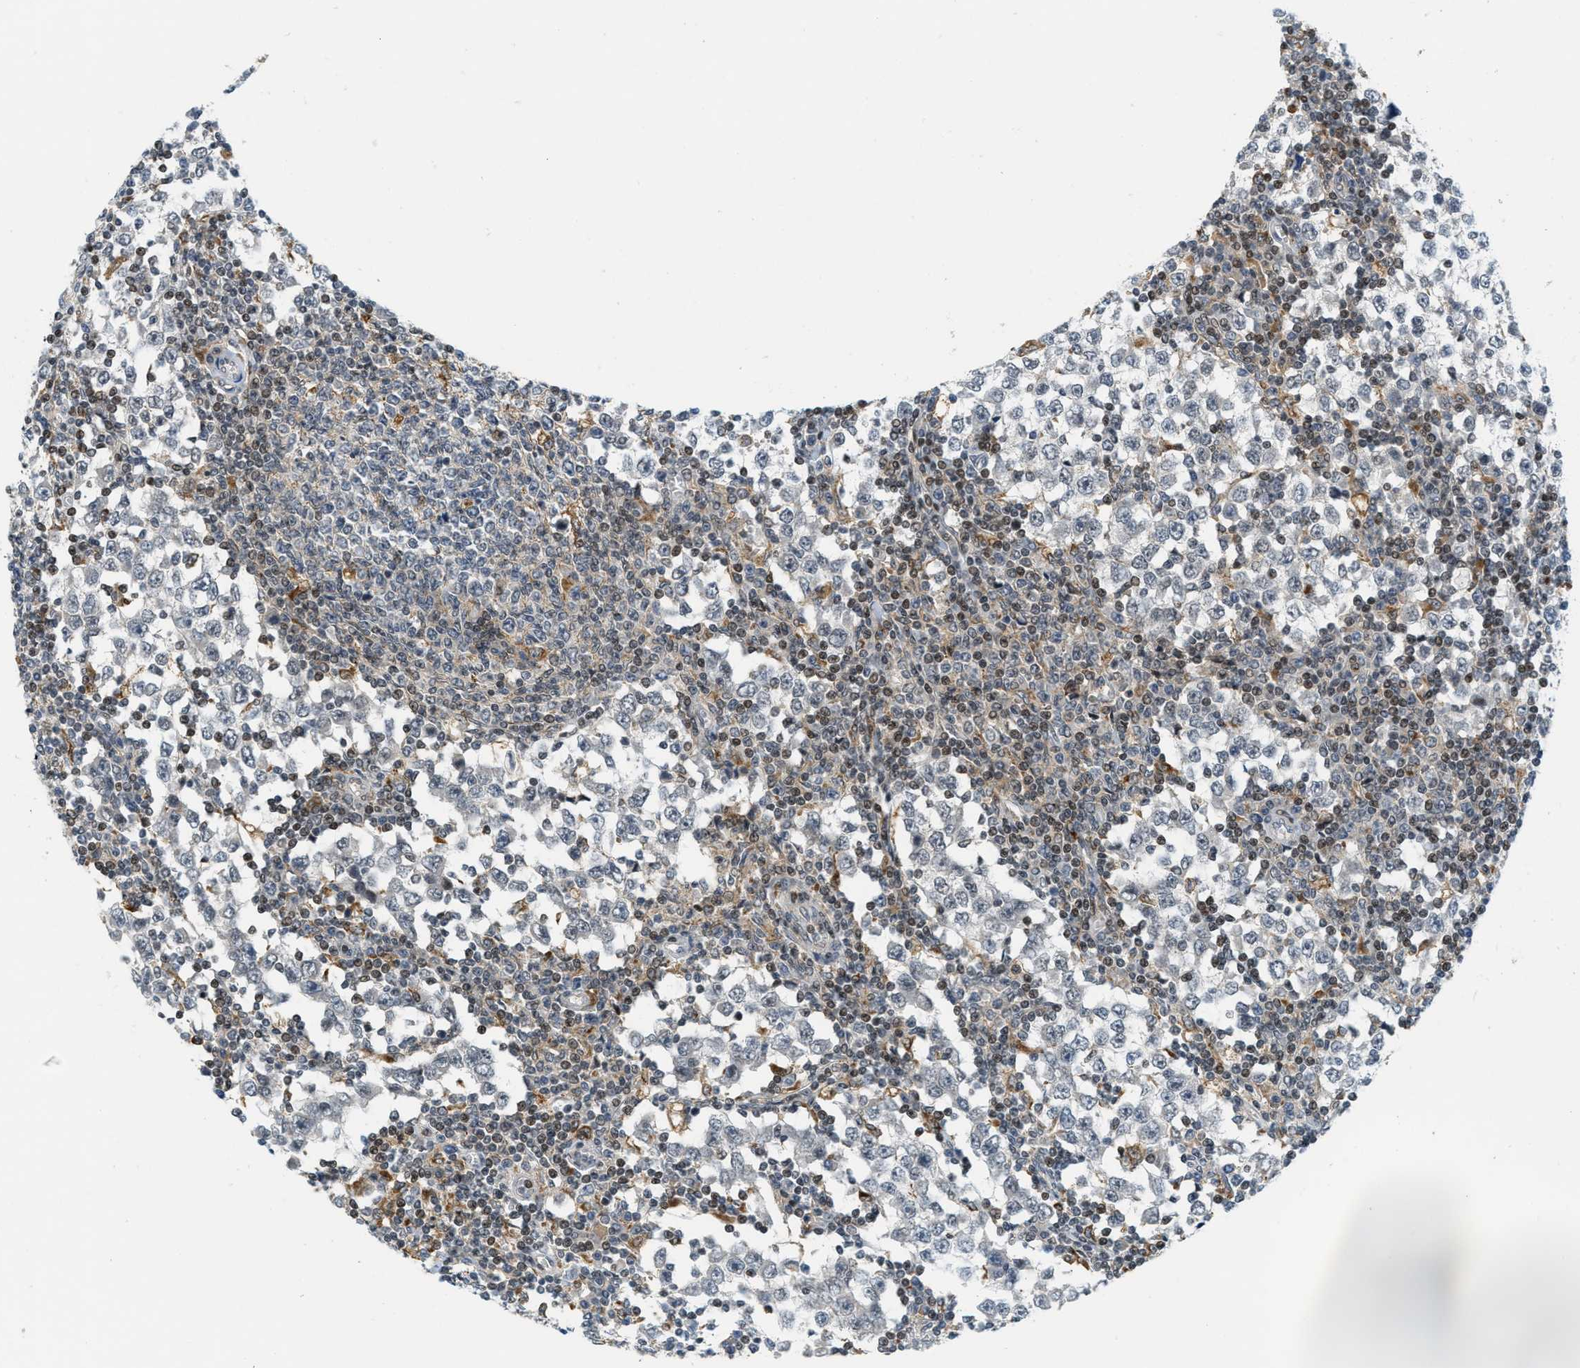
{"staining": {"intensity": "negative", "quantity": "none", "location": "none"}, "tissue": "testis cancer", "cell_type": "Tumor cells", "image_type": "cancer", "snomed": [{"axis": "morphology", "description": "Seminoma, NOS"}, {"axis": "topography", "description": "Testis"}], "caption": "The immunohistochemistry (IHC) histopathology image has no significant expression in tumor cells of testis cancer (seminoma) tissue.", "gene": "ING1", "patient": {"sex": "male", "age": 65}}